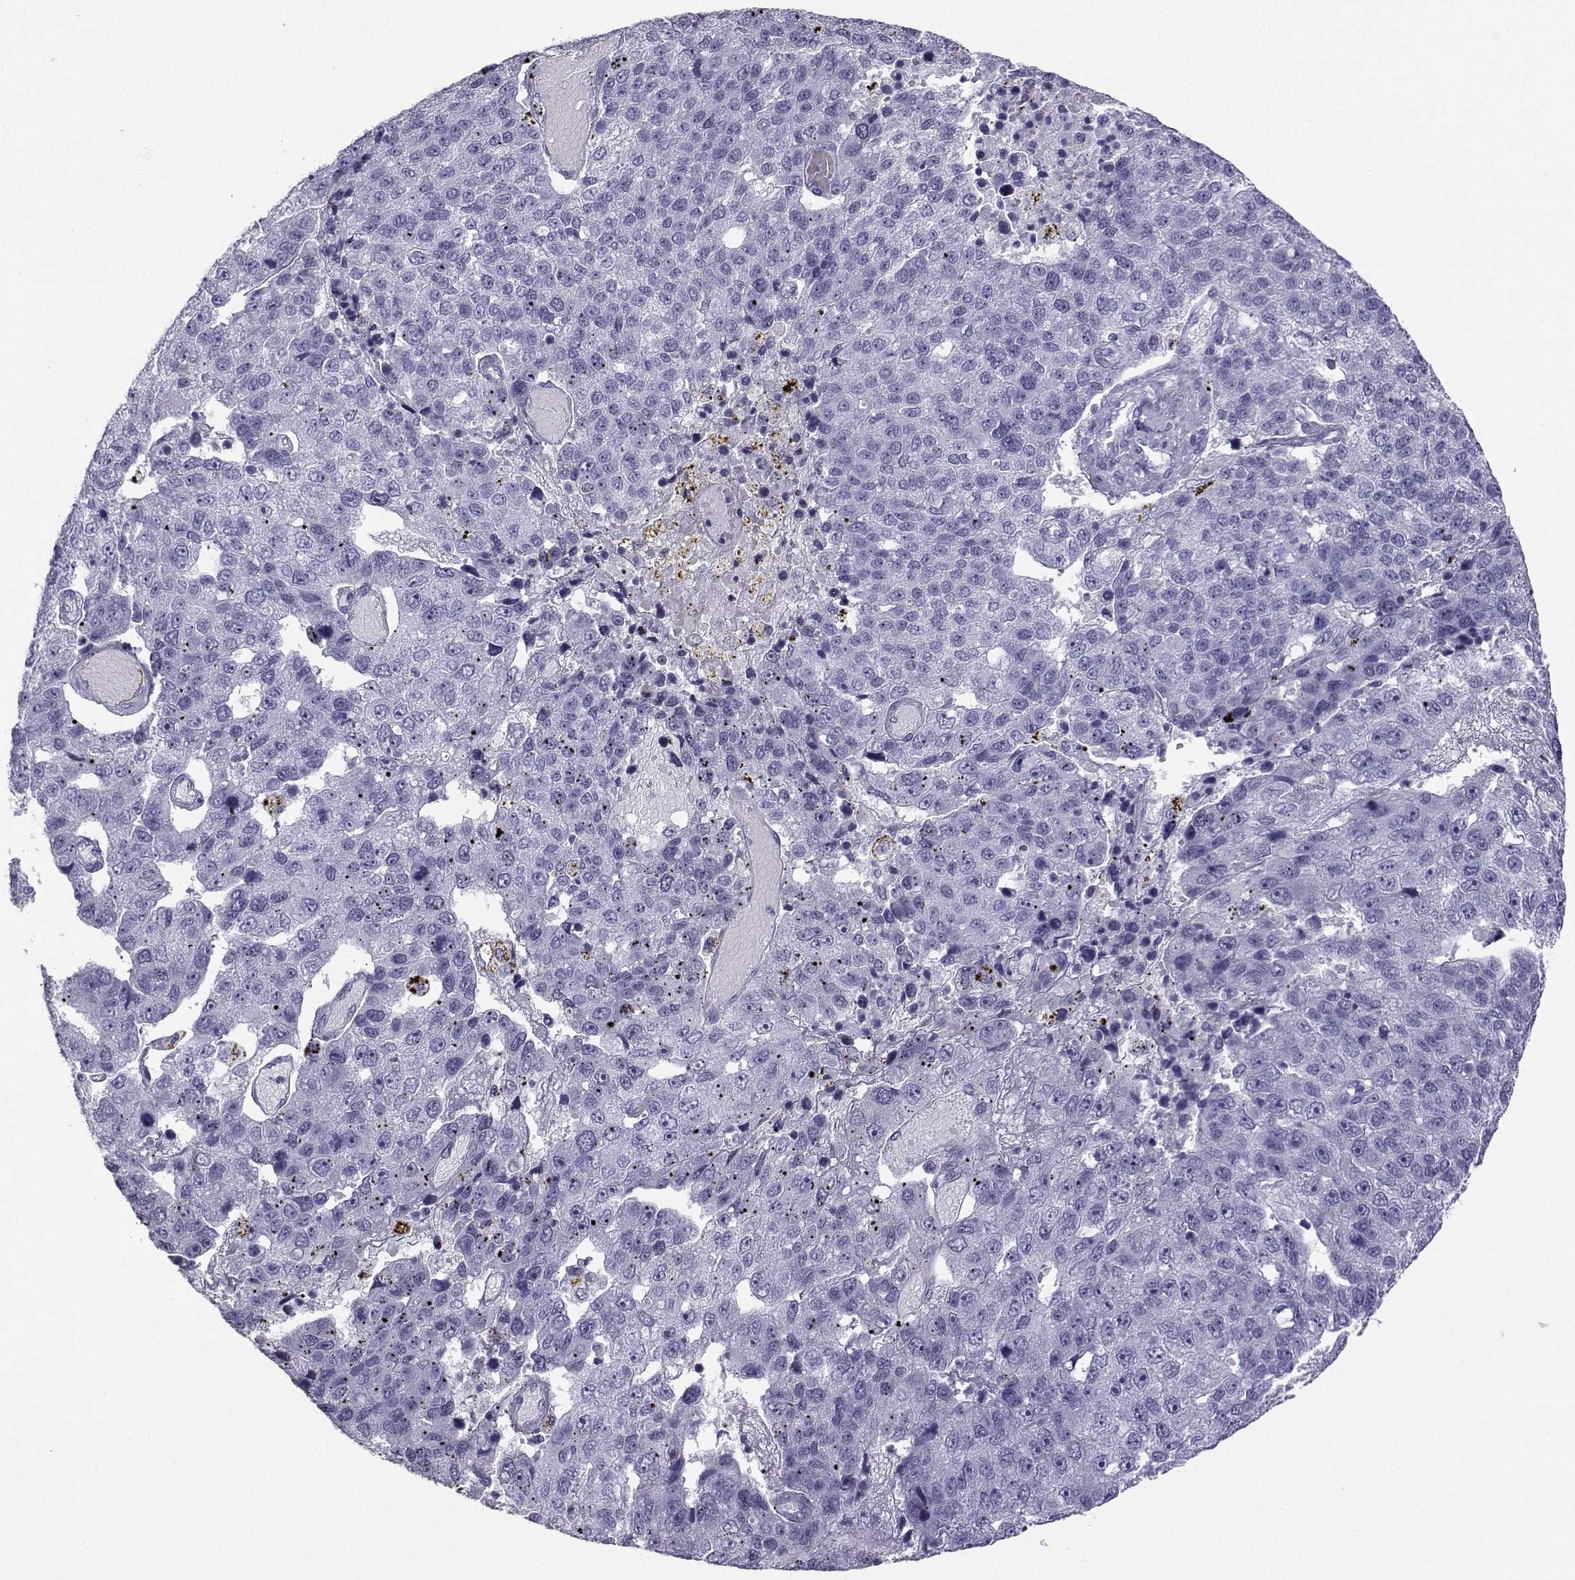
{"staining": {"intensity": "negative", "quantity": "none", "location": "none"}, "tissue": "pancreatic cancer", "cell_type": "Tumor cells", "image_type": "cancer", "snomed": [{"axis": "morphology", "description": "Adenocarcinoma, NOS"}, {"axis": "topography", "description": "Pancreas"}], "caption": "Immunohistochemical staining of human pancreatic cancer (adenocarcinoma) reveals no significant staining in tumor cells.", "gene": "ZBTB8B", "patient": {"sex": "female", "age": 61}}